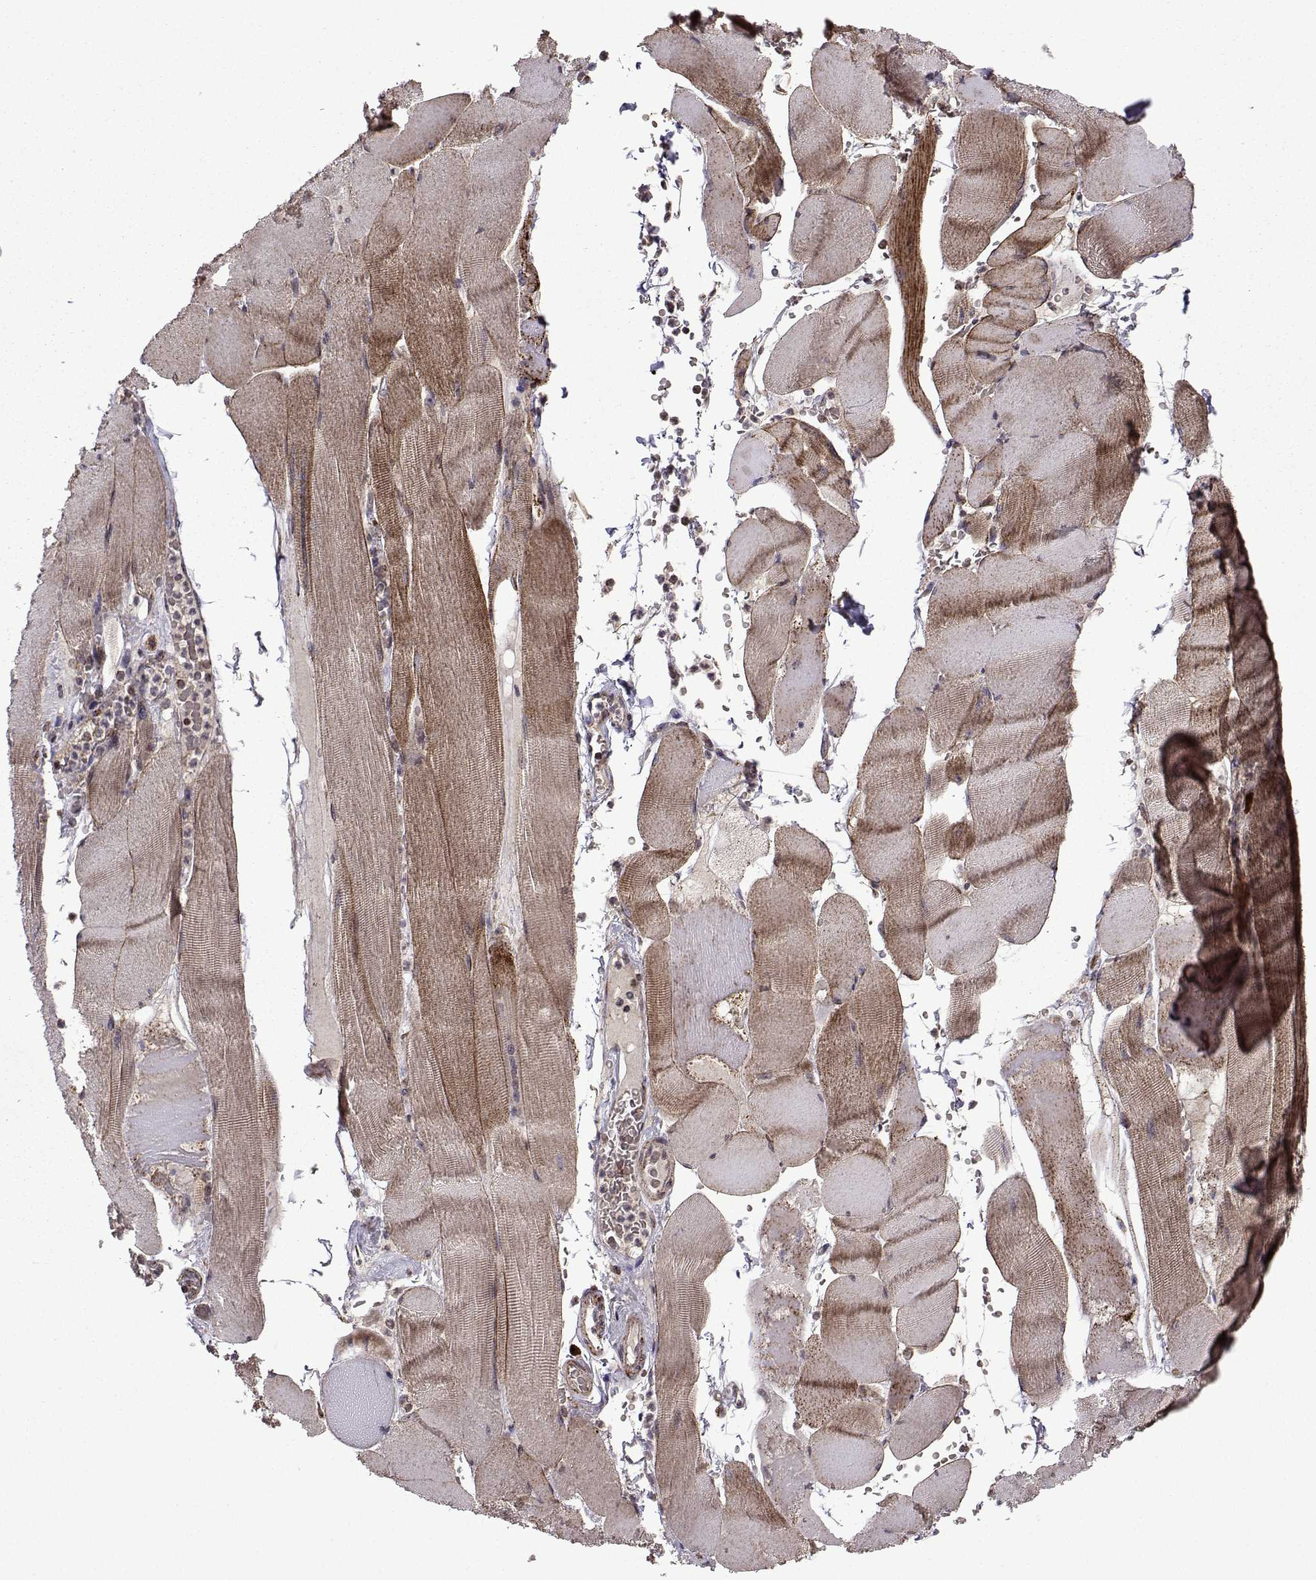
{"staining": {"intensity": "moderate", "quantity": "<25%", "location": "cytoplasmic/membranous"}, "tissue": "skeletal muscle", "cell_type": "Myocytes", "image_type": "normal", "snomed": [{"axis": "morphology", "description": "Normal tissue, NOS"}, {"axis": "topography", "description": "Skeletal muscle"}], "caption": "An immunohistochemistry (IHC) image of normal tissue is shown. Protein staining in brown labels moderate cytoplasmic/membranous positivity in skeletal muscle within myocytes. (DAB (3,3'-diaminobenzidine) IHC, brown staining for protein, blue staining for nuclei).", "gene": "TAB2", "patient": {"sex": "male", "age": 56}}